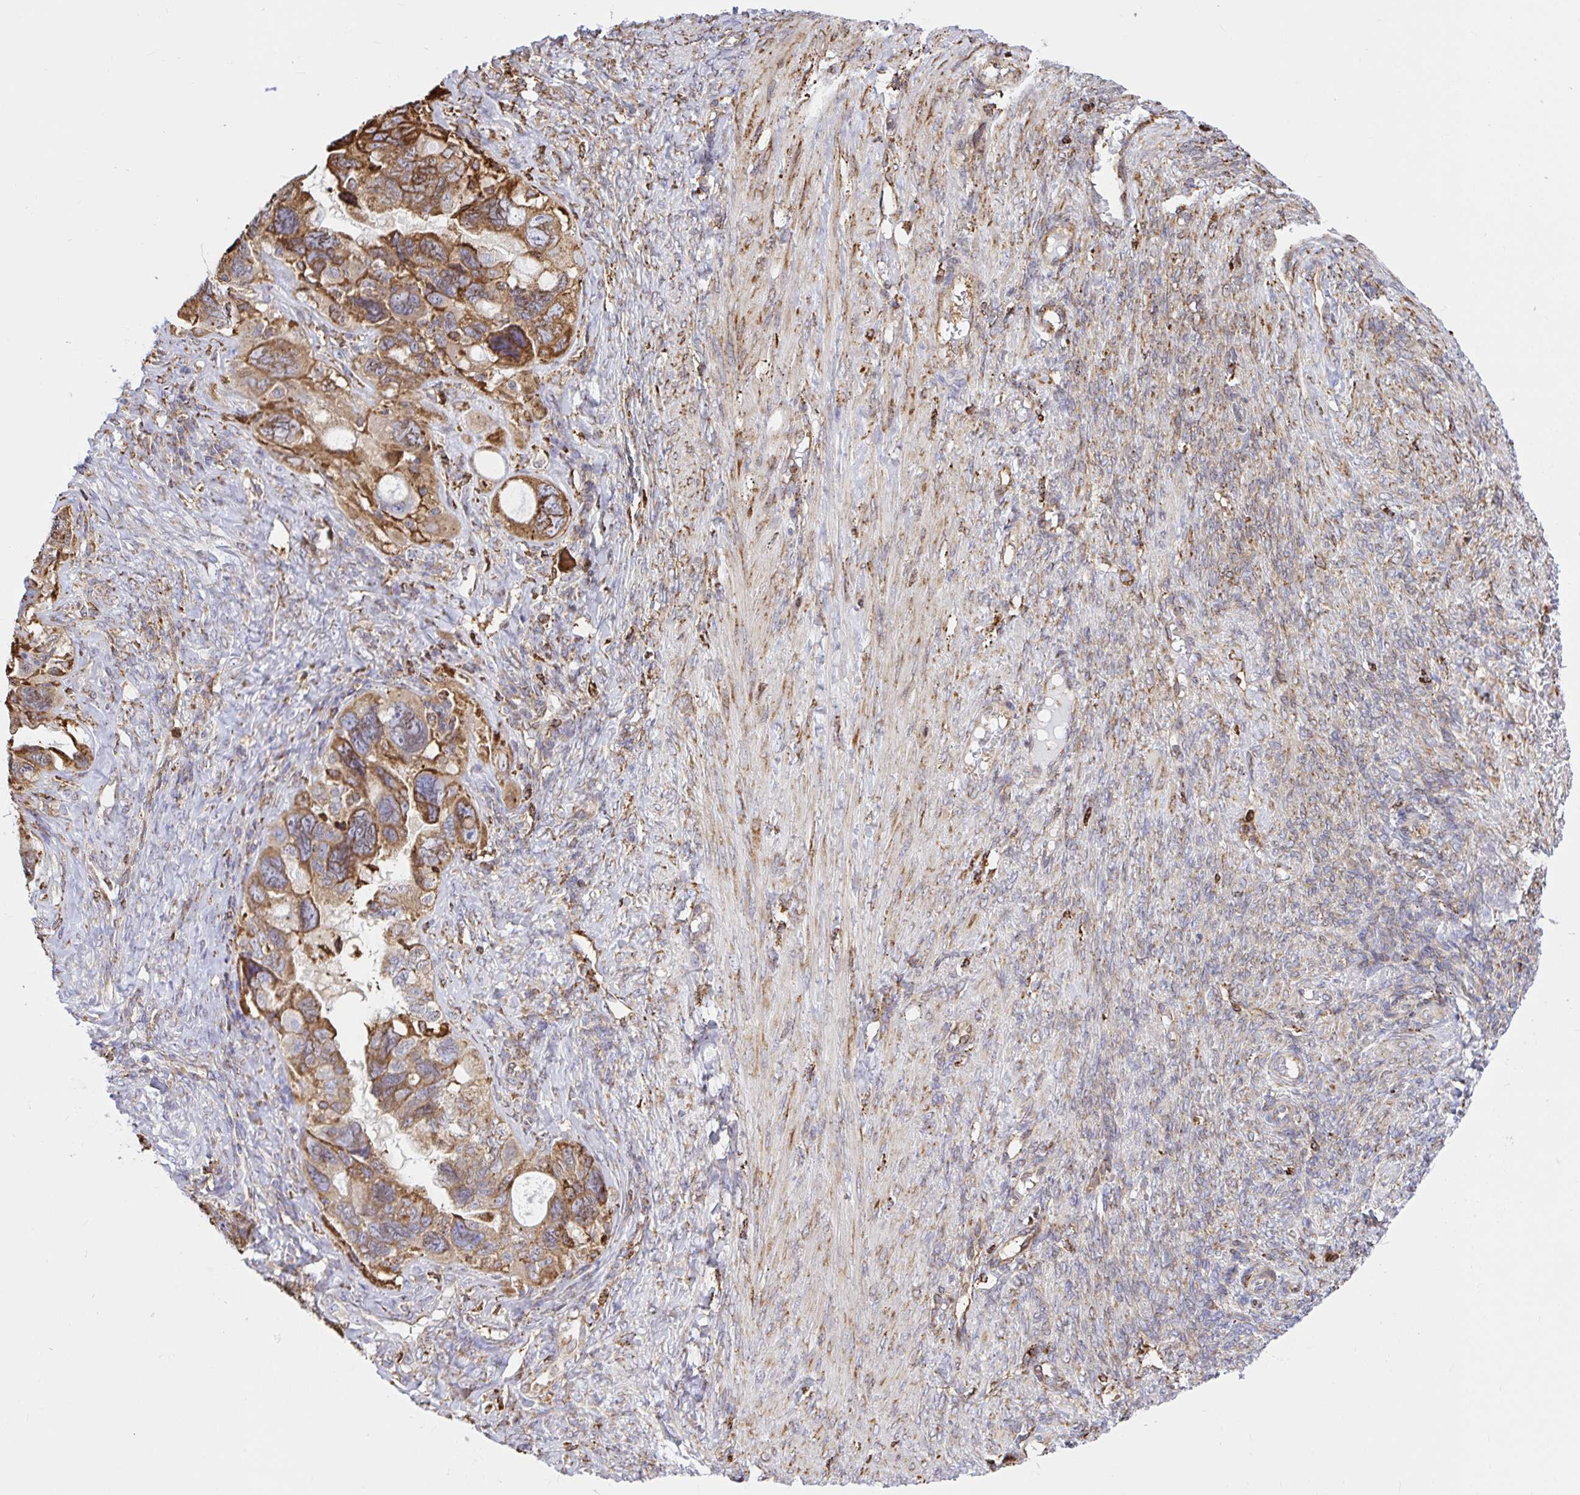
{"staining": {"intensity": "moderate", "quantity": ">75%", "location": "cytoplasmic/membranous"}, "tissue": "ovarian cancer", "cell_type": "Tumor cells", "image_type": "cancer", "snomed": [{"axis": "morphology", "description": "Cystadenocarcinoma, serous, NOS"}, {"axis": "topography", "description": "Ovary"}], "caption": "High-power microscopy captured an IHC histopathology image of ovarian serous cystadenocarcinoma, revealing moderate cytoplasmic/membranous expression in approximately >75% of tumor cells.", "gene": "CLGN", "patient": {"sex": "female", "age": 60}}